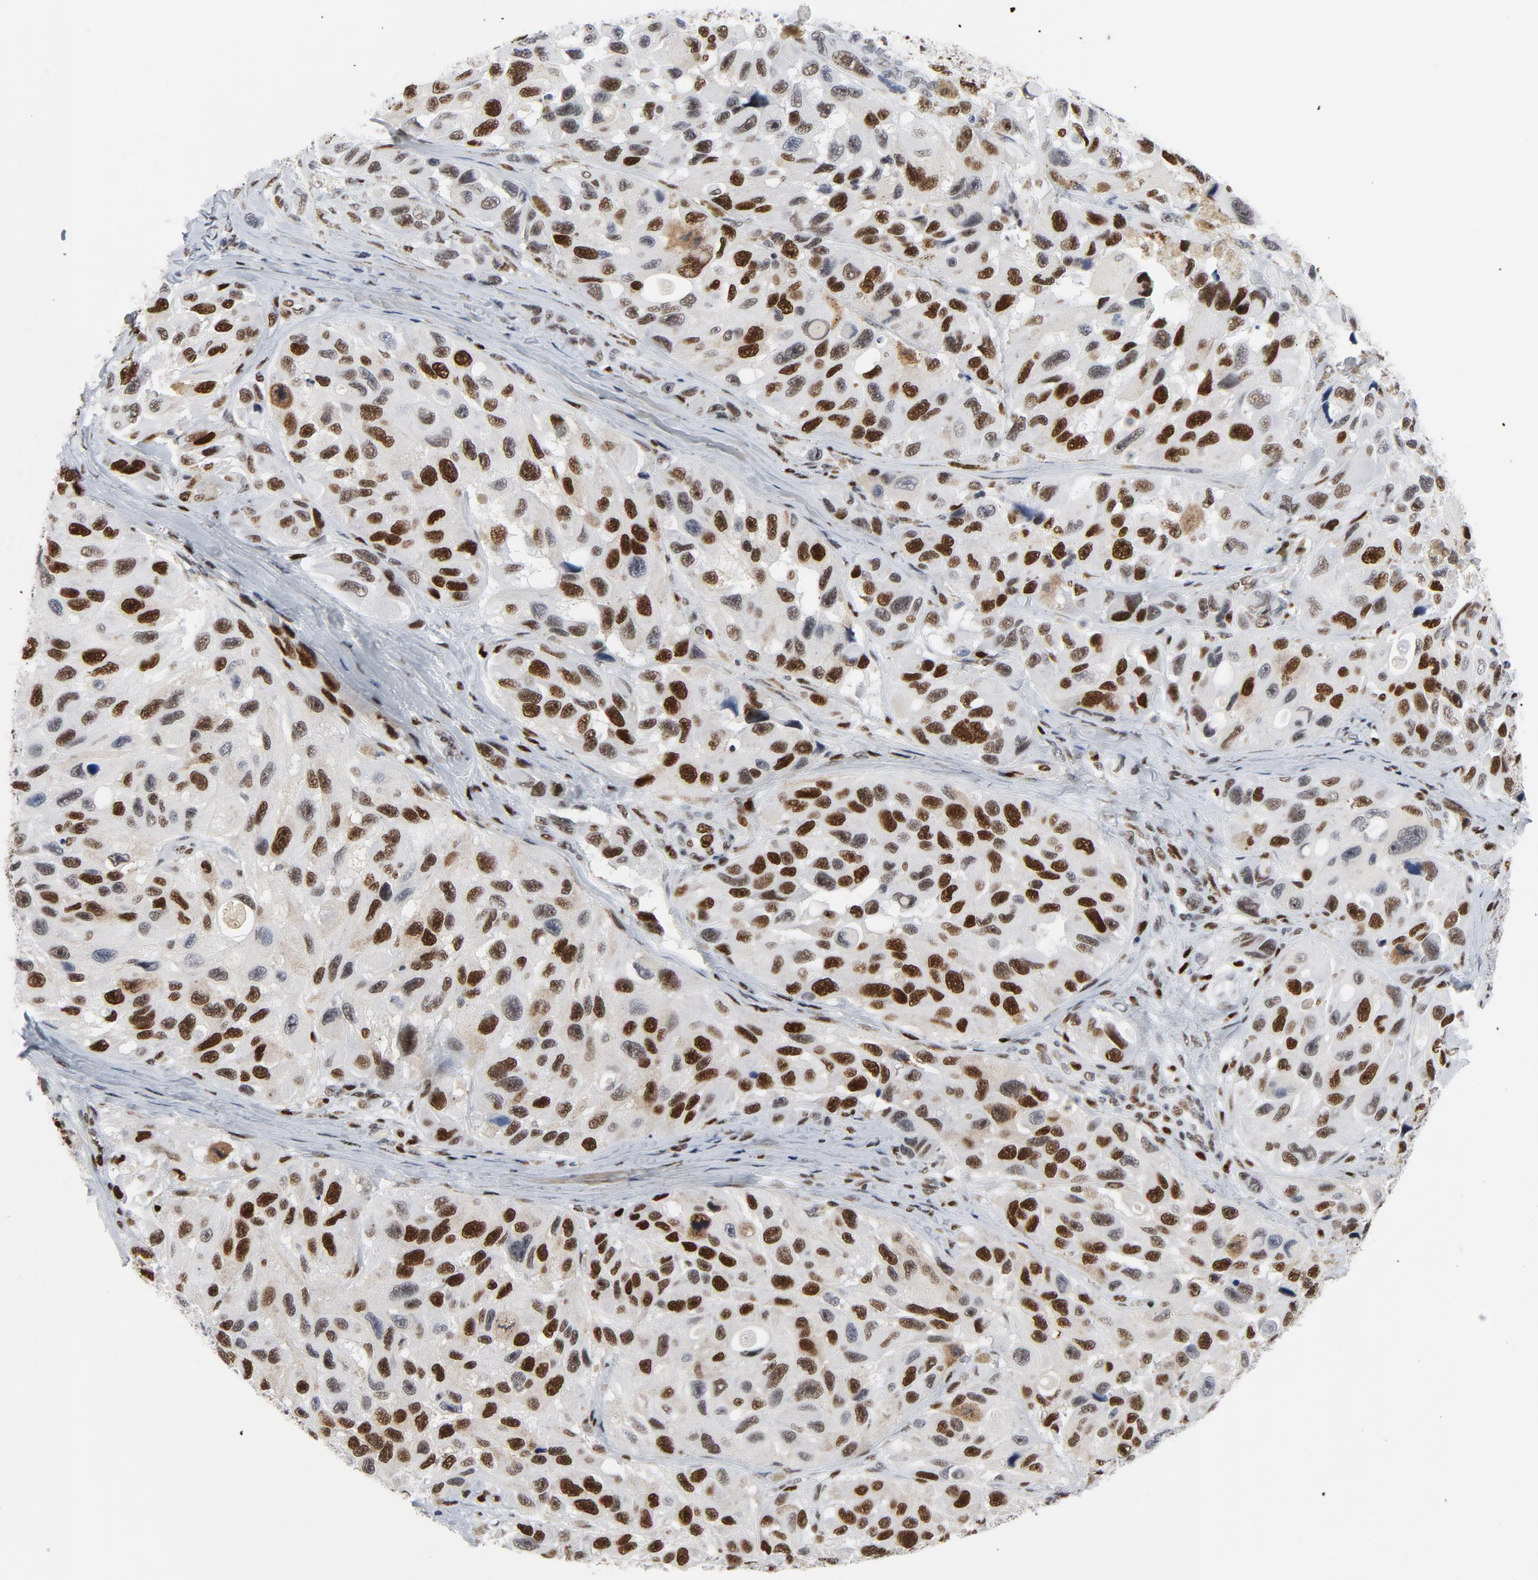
{"staining": {"intensity": "strong", "quantity": ">75%", "location": "nuclear"}, "tissue": "melanoma", "cell_type": "Tumor cells", "image_type": "cancer", "snomed": [{"axis": "morphology", "description": "Malignant melanoma, NOS"}, {"axis": "topography", "description": "Skin"}], "caption": "Human melanoma stained with a protein marker reveals strong staining in tumor cells.", "gene": "POLD1", "patient": {"sex": "female", "age": 73}}